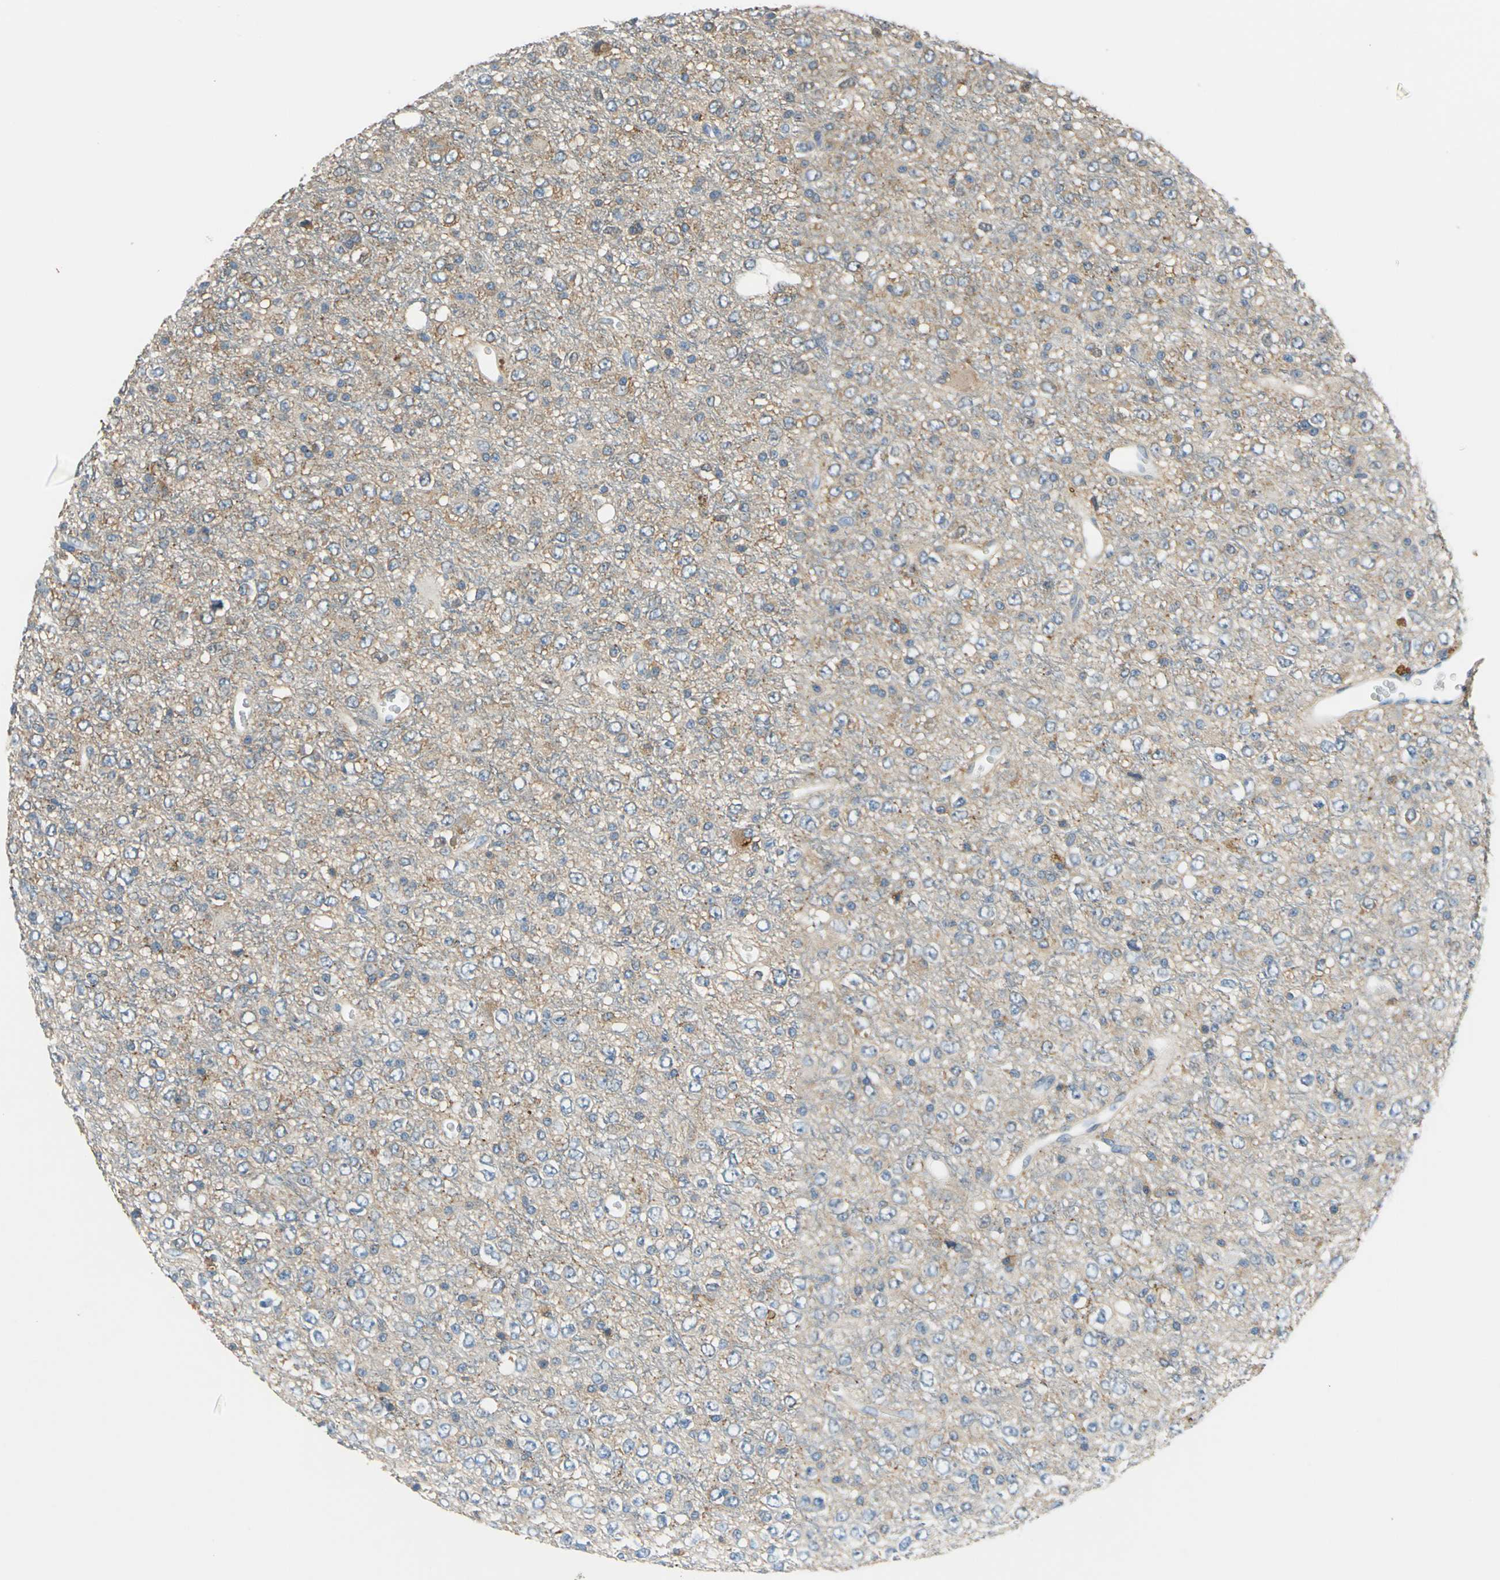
{"staining": {"intensity": "weak", "quantity": "25%-75%", "location": "cytoplasmic/membranous"}, "tissue": "glioma", "cell_type": "Tumor cells", "image_type": "cancer", "snomed": [{"axis": "morphology", "description": "Glioma, malignant, High grade"}, {"axis": "topography", "description": "pancreas cauda"}], "caption": "A photomicrograph showing weak cytoplasmic/membranous staining in about 25%-75% of tumor cells in glioma, as visualized by brown immunohistochemical staining.", "gene": "PRKCA", "patient": {"sex": "male", "age": 60}}